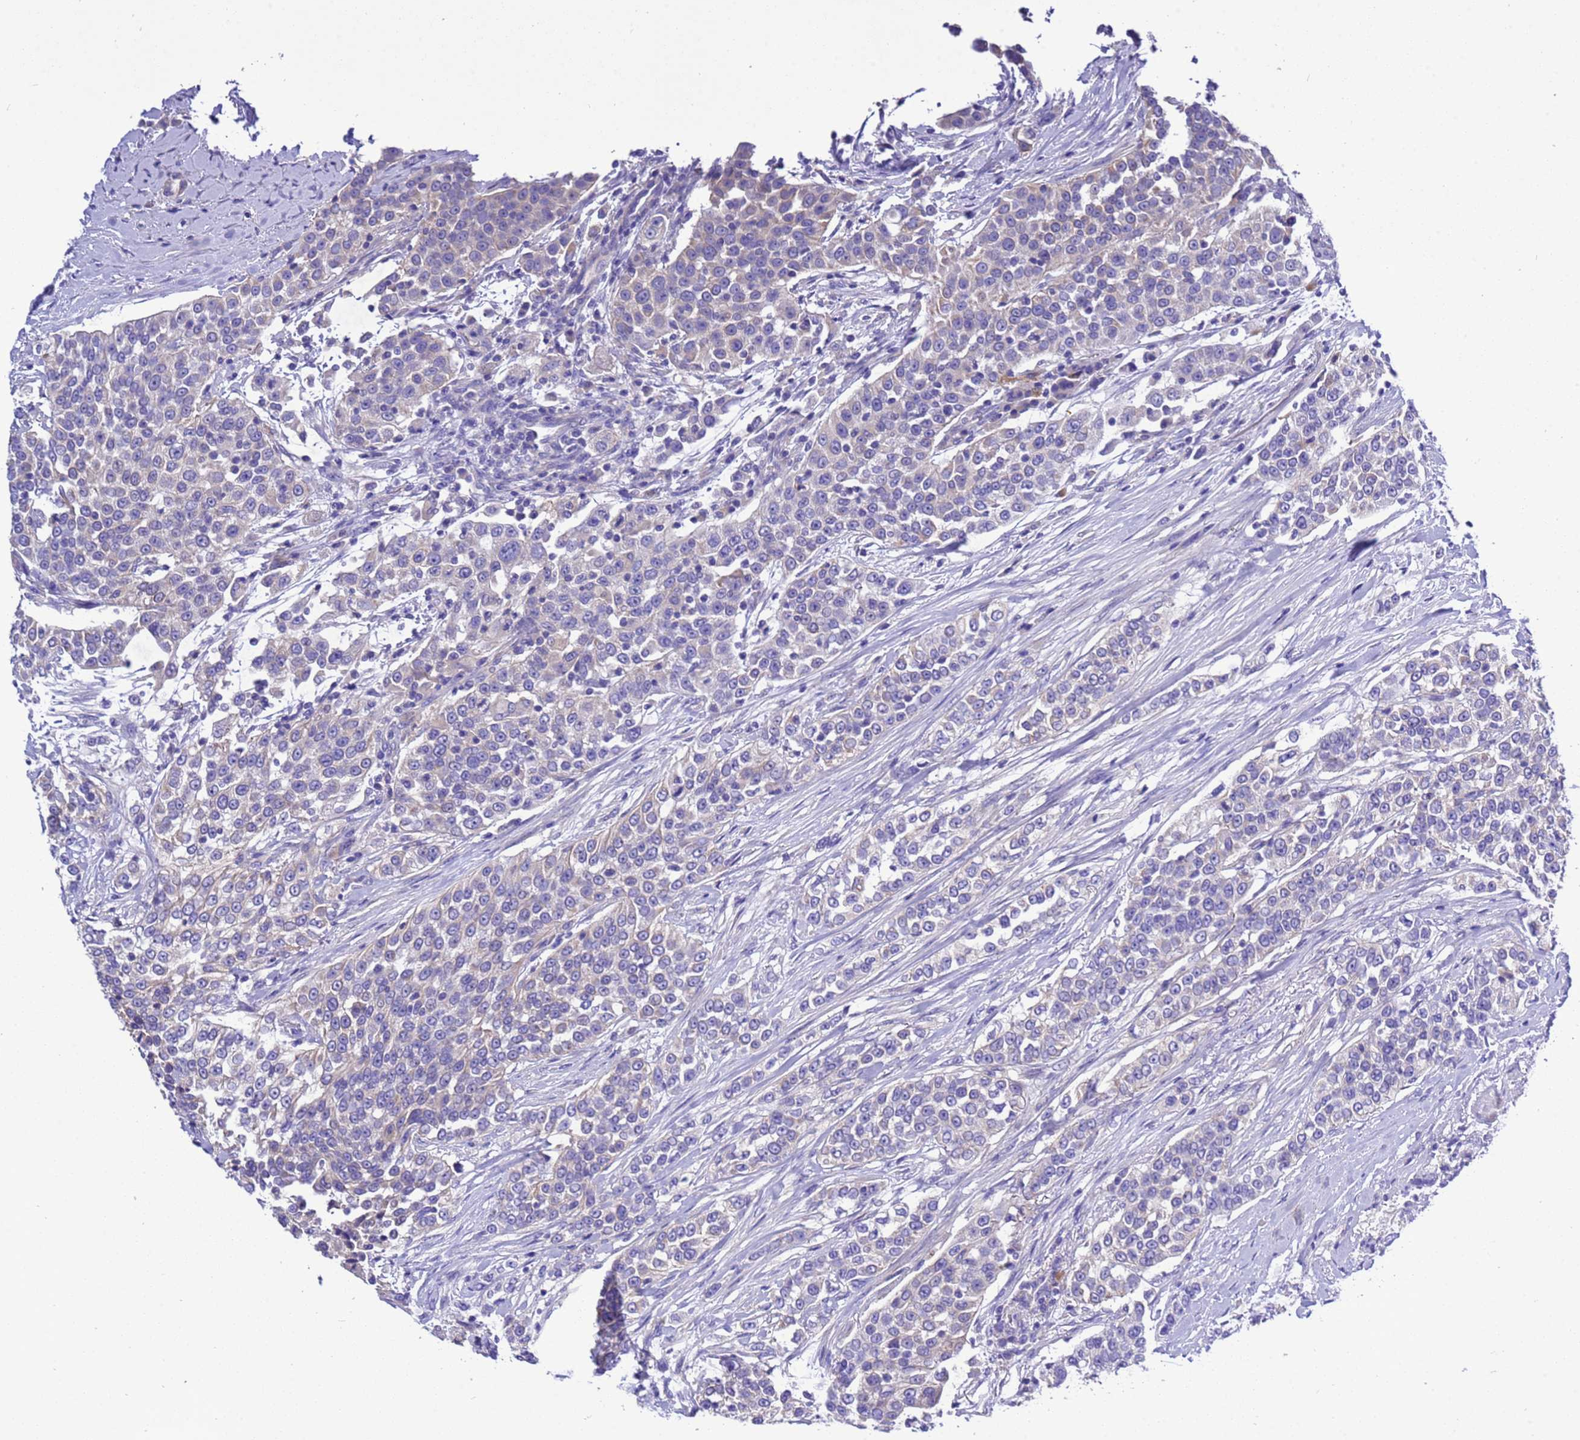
{"staining": {"intensity": "negative", "quantity": "none", "location": "none"}, "tissue": "urothelial cancer", "cell_type": "Tumor cells", "image_type": "cancer", "snomed": [{"axis": "morphology", "description": "Urothelial carcinoma, High grade"}, {"axis": "topography", "description": "Urinary bladder"}], "caption": "Protein analysis of urothelial cancer reveals no significant positivity in tumor cells.", "gene": "KICS2", "patient": {"sex": "female", "age": 80}}